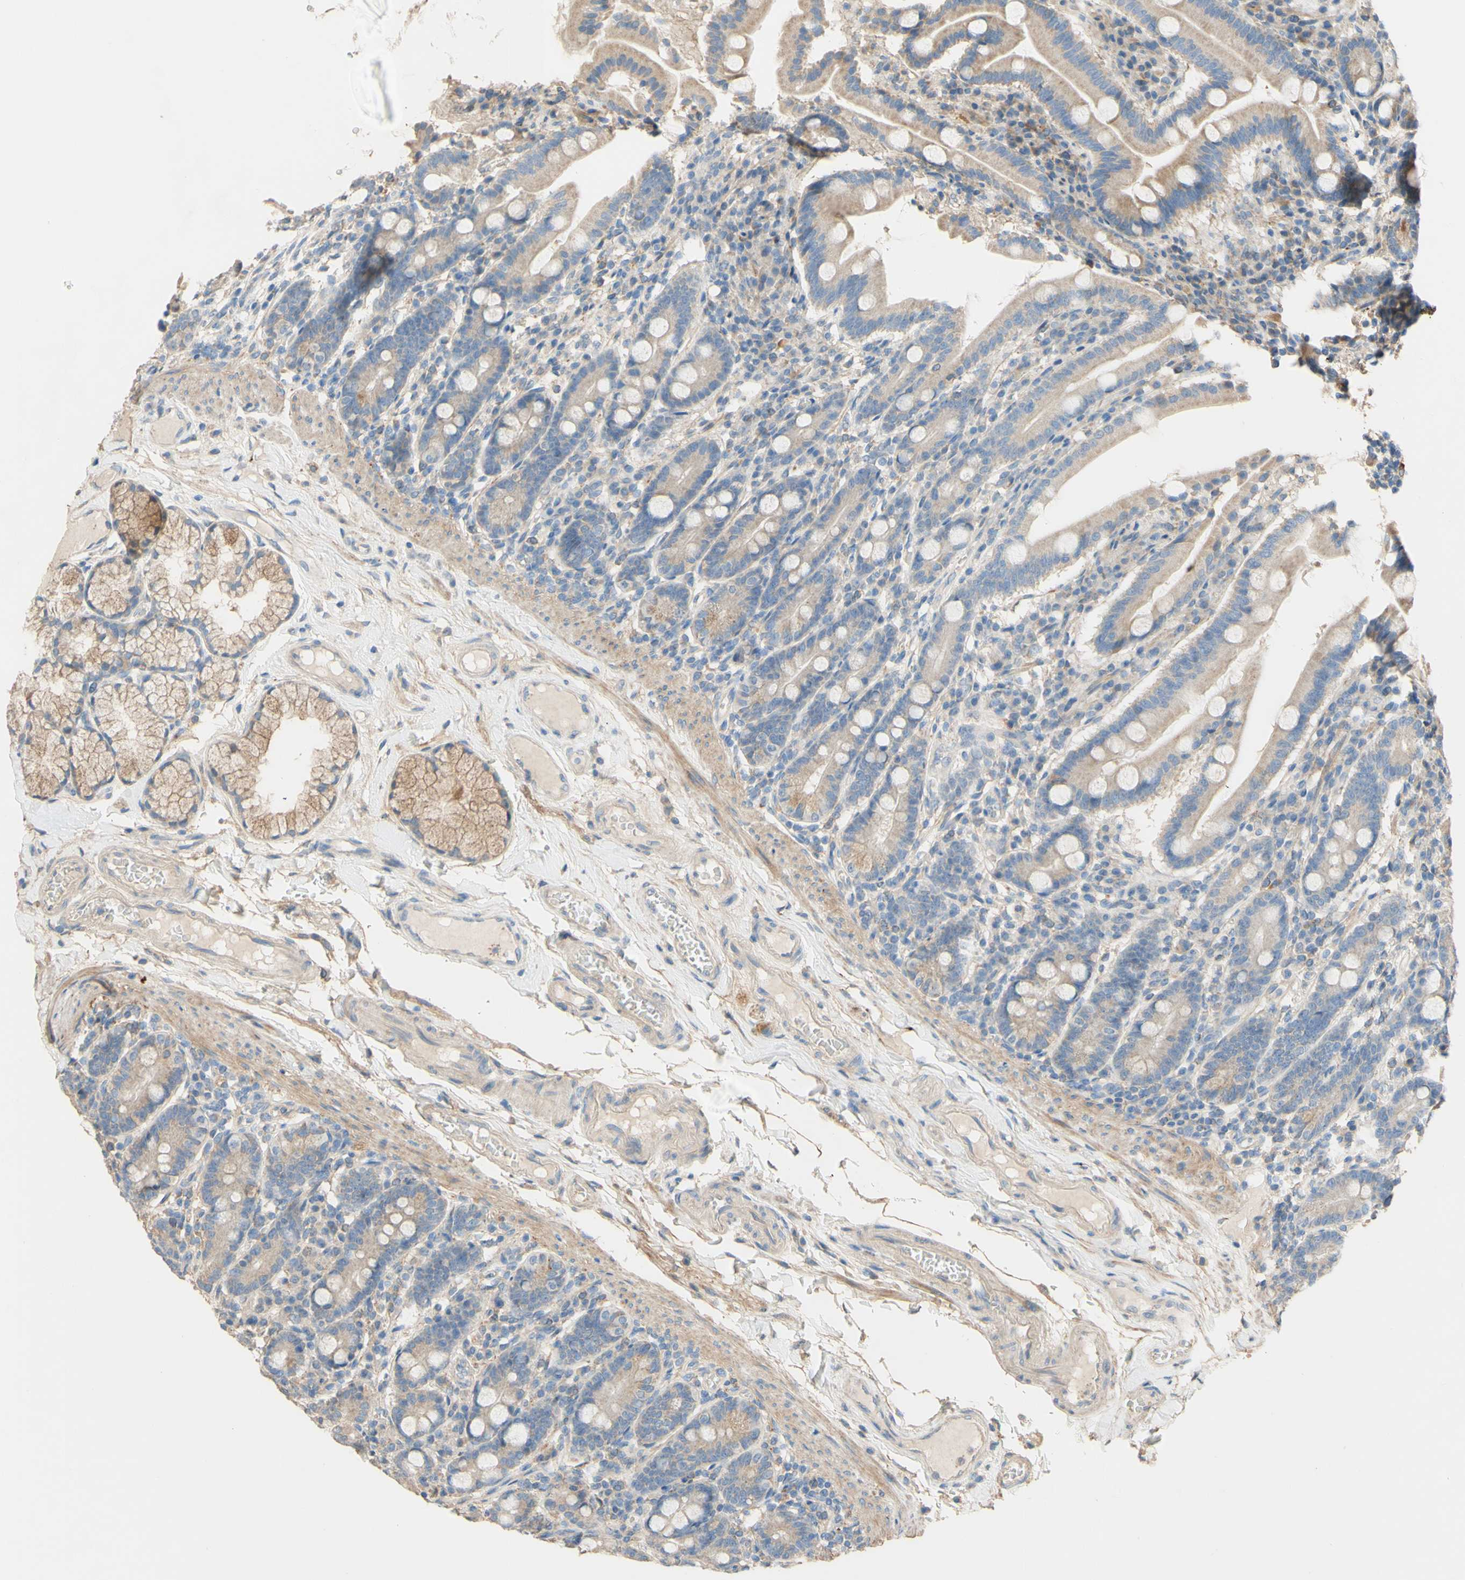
{"staining": {"intensity": "moderate", "quantity": ">75%", "location": "cytoplasmic/membranous"}, "tissue": "duodenum", "cell_type": "Glandular cells", "image_type": "normal", "snomed": [{"axis": "morphology", "description": "Normal tissue, NOS"}, {"axis": "topography", "description": "Duodenum"}], "caption": "Immunohistochemistry histopathology image of unremarkable duodenum: duodenum stained using immunohistochemistry (IHC) displays medium levels of moderate protein expression localized specifically in the cytoplasmic/membranous of glandular cells, appearing as a cytoplasmic/membranous brown color.", "gene": "DKK3", "patient": {"sex": "male", "age": 50}}